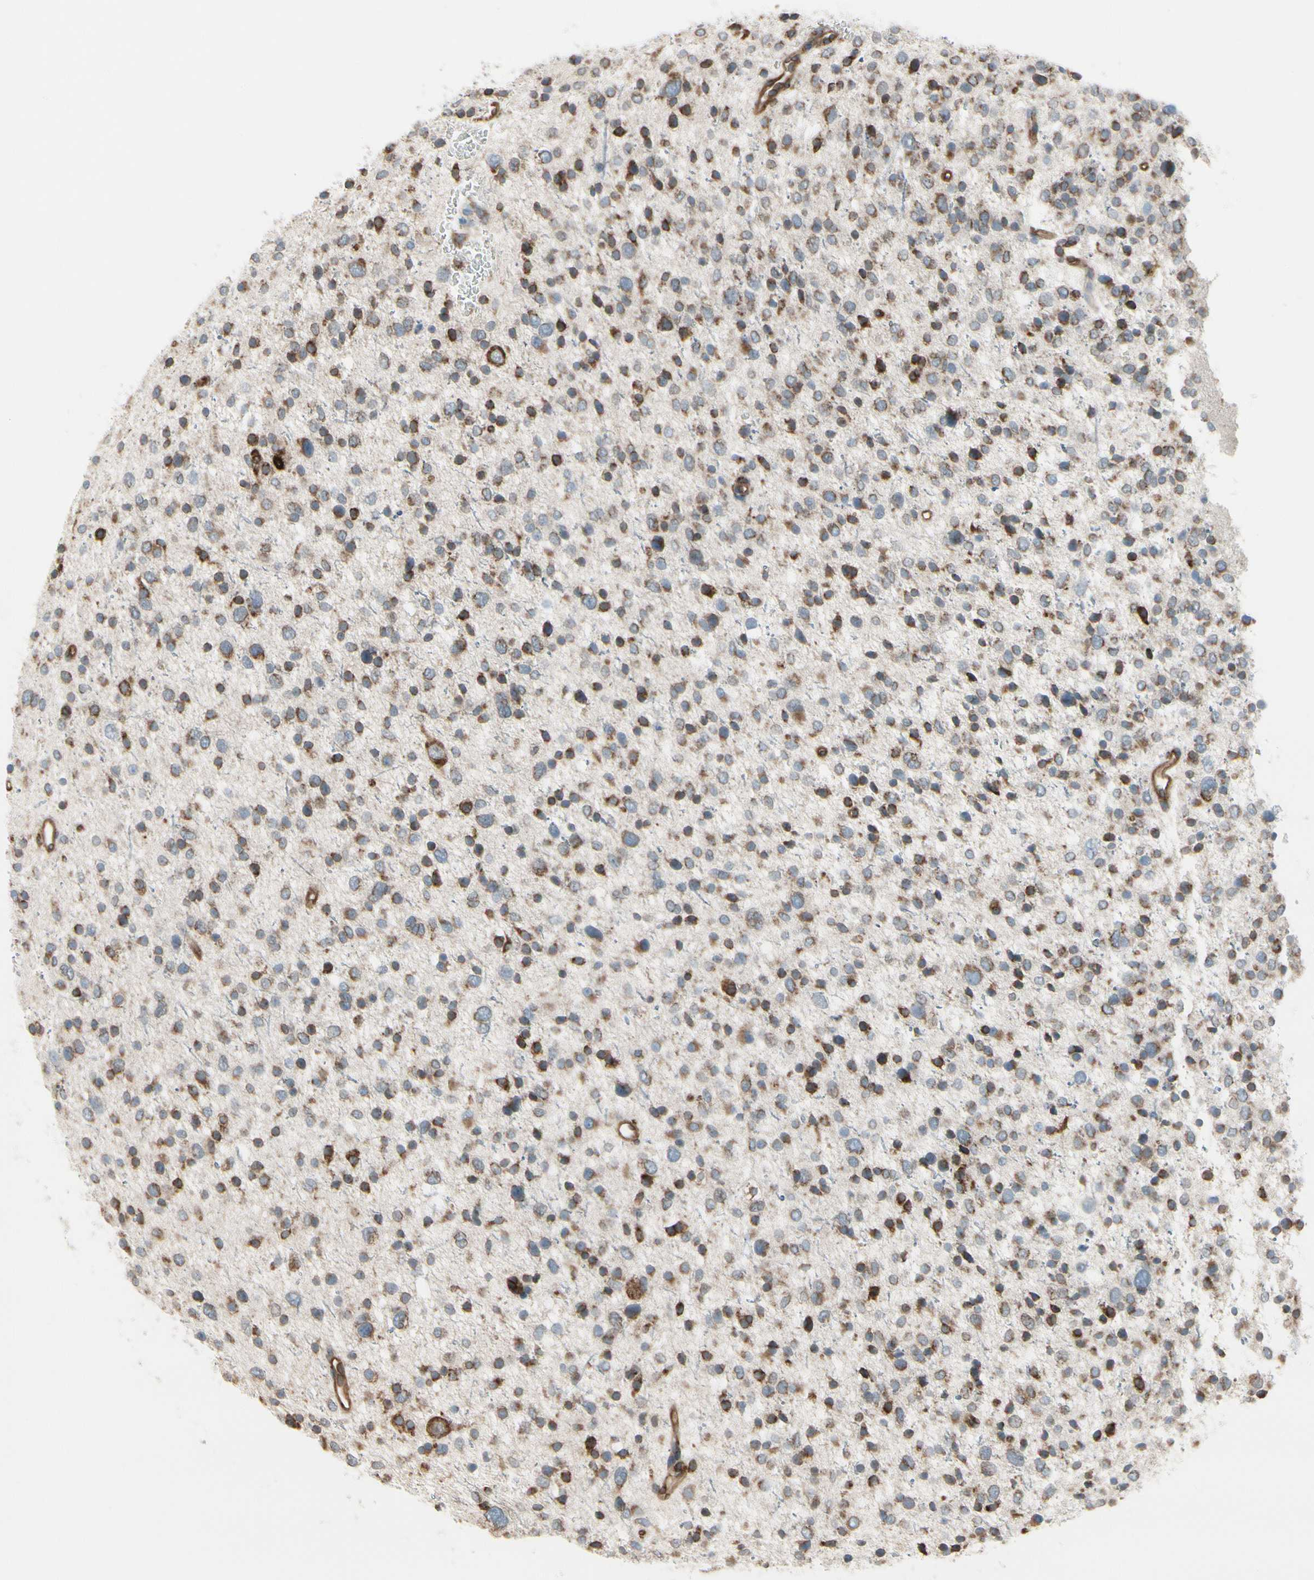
{"staining": {"intensity": "moderate", "quantity": ">75%", "location": "cytoplasmic/membranous"}, "tissue": "glioma", "cell_type": "Tumor cells", "image_type": "cancer", "snomed": [{"axis": "morphology", "description": "Glioma, malignant, Low grade"}, {"axis": "topography", "description": "Brain"}], "caption": "Immunohistochemical staining of malignant glioma (low-grade) shows moderate cytoplasmic/membranous protein expression in about >75% of tumor cells. Using DAB (brown) and hematoxylin (blue) stains, captured at high magnification using brightfield microscopy.", "gene": "FNDC3A", "patient": {"sex": "female", "age": 37}}